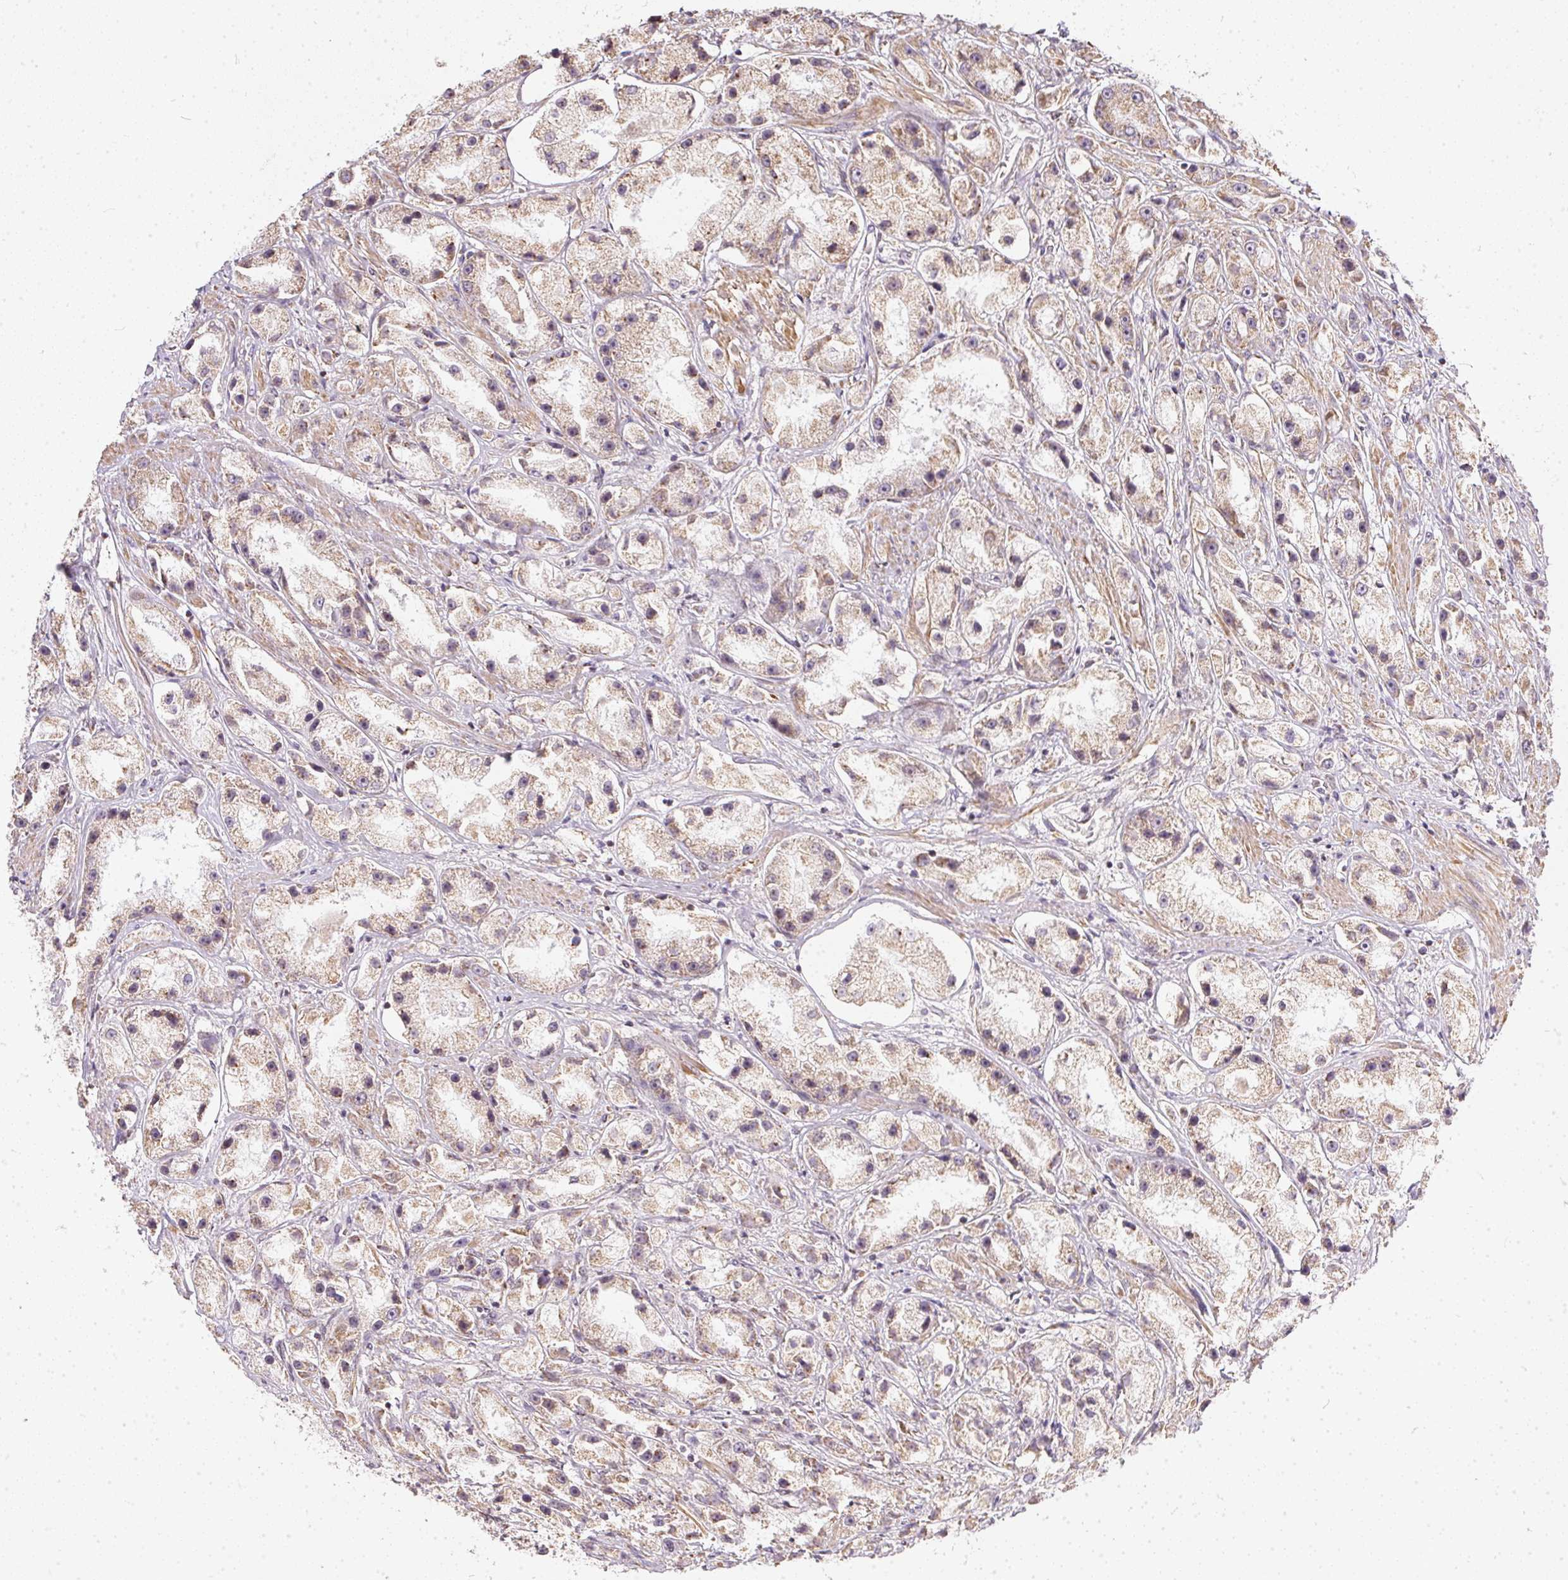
{"staining": {"intensity": "weak", "quantity": ">75%", "location": "cytoplasmic/membranous"}, "tissue": "prostate cancer", "cell_type": "Tumor cells", "image_type": "cancer", "snomed": [{"axis": "morphology", "description": "Adenocarcinoma, High grade"}, {"axis": "topography", "description": "Prostate"}], "caption": "Immunohistochemical staining of human adenocarcinoma (high-grade) (prostate) reveals weak cytoplasmic/membranous protein positivity in approximately >75% of tumor cells. Nuclei are stained in blue.", "gene": "VWA5B2", "patient": {"sex": "male", "age": 67}}